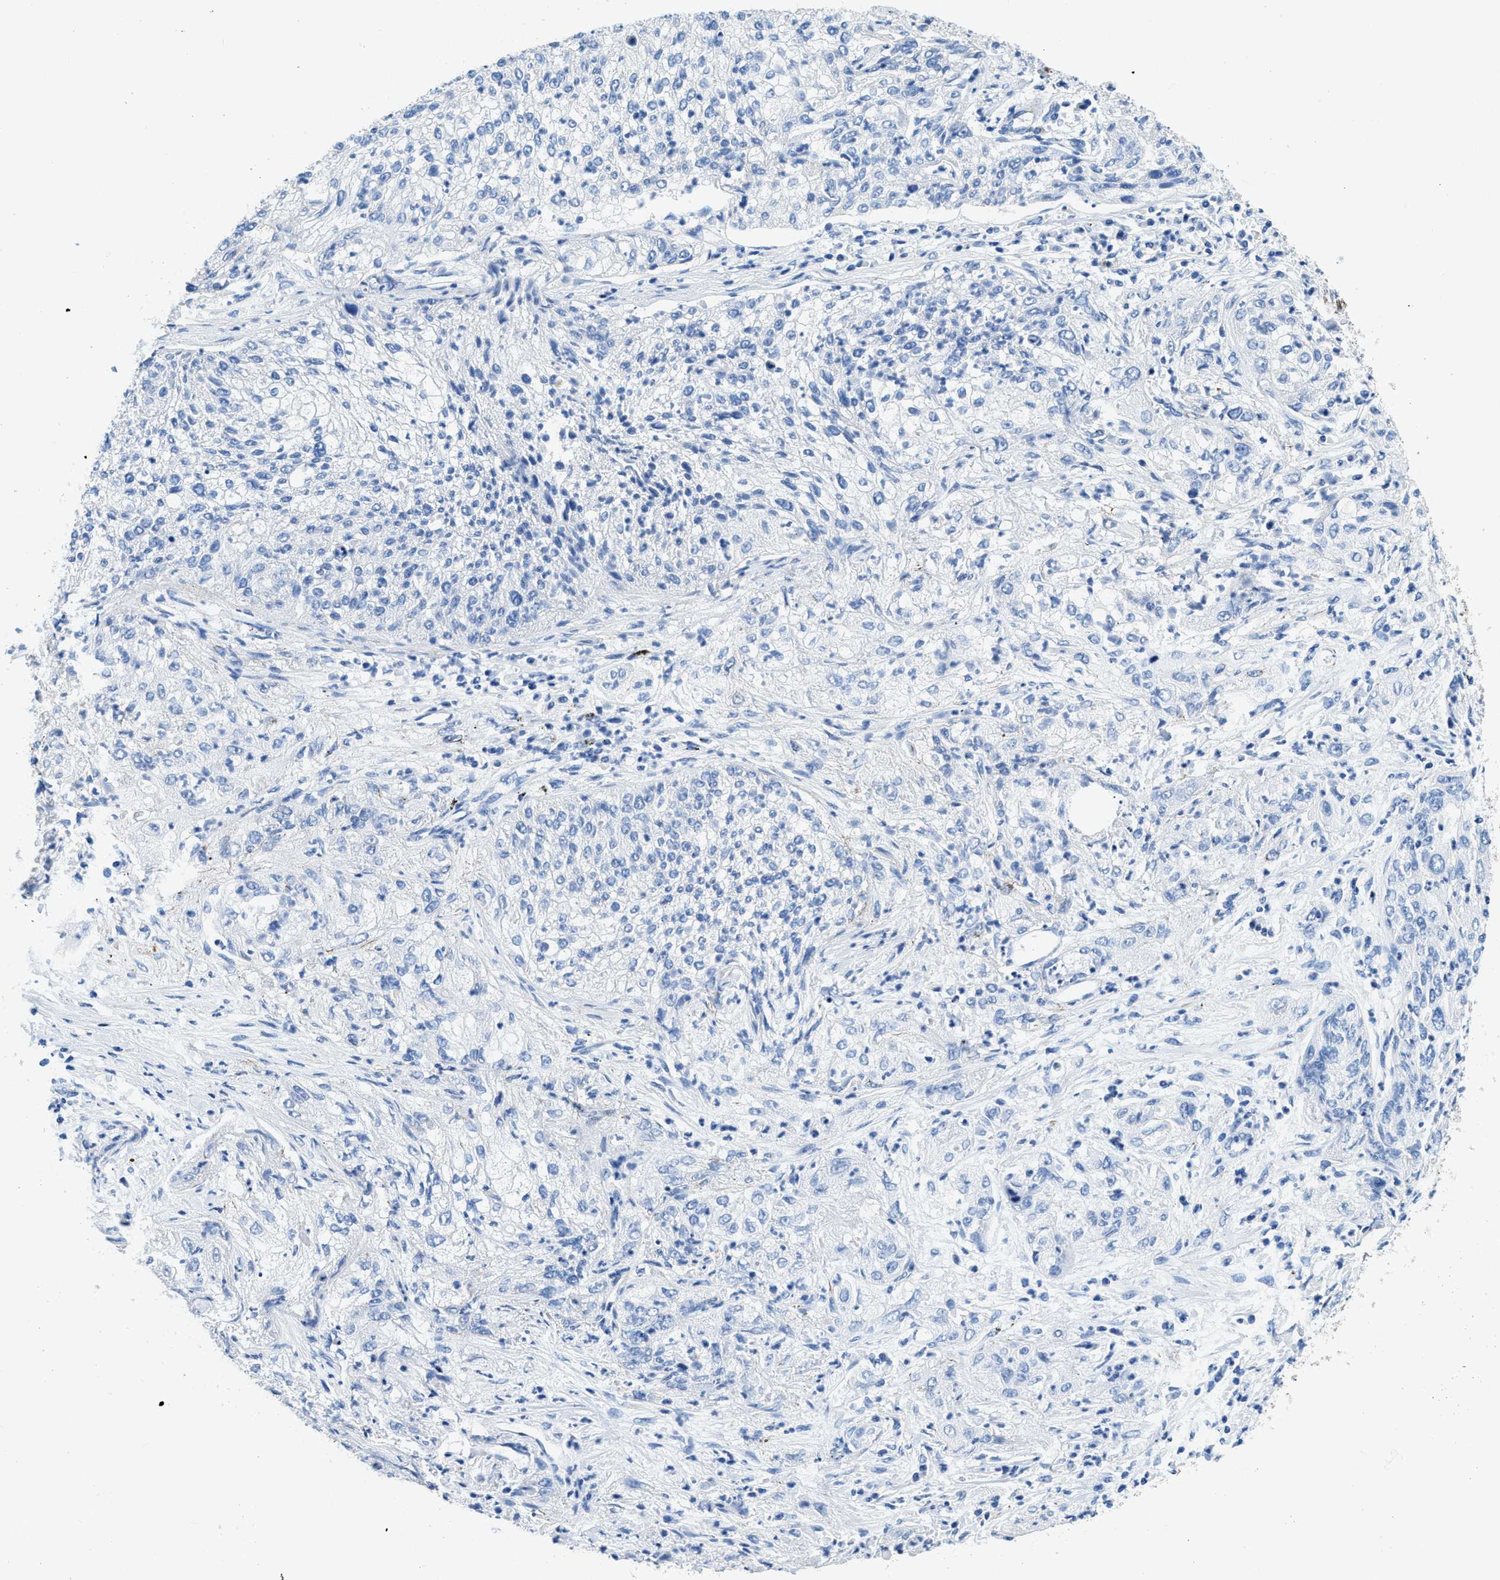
{"staining": {"intensity": "weak", "quantity": "25%-75%", "location": "cytoplasmic/membranous"}, "tissue": "lung cancer", "cell_type": "Tumor cells", "image_type": "cancer", "snomed": [{"axis": "morphology", "description": "Inflammation, NOS"}, {"axis": "morphology", "description": "Squamous cell carcinoma, NOS"}, {"axis": "topography", "description": "Lymph node"}, {"axis": "topography", "description": "Soft tissue"}, {"axis": "topography", "description": "Lung"}], "caption": "Lung squamous cell carcinoma stained for a protein (brown) exhibits weak cytoplasmic/membranous positive expression in approximately 25%-75% of tumor cells.", "gene": "CUTA", "patient": {"sex": "male", "age": 66}}